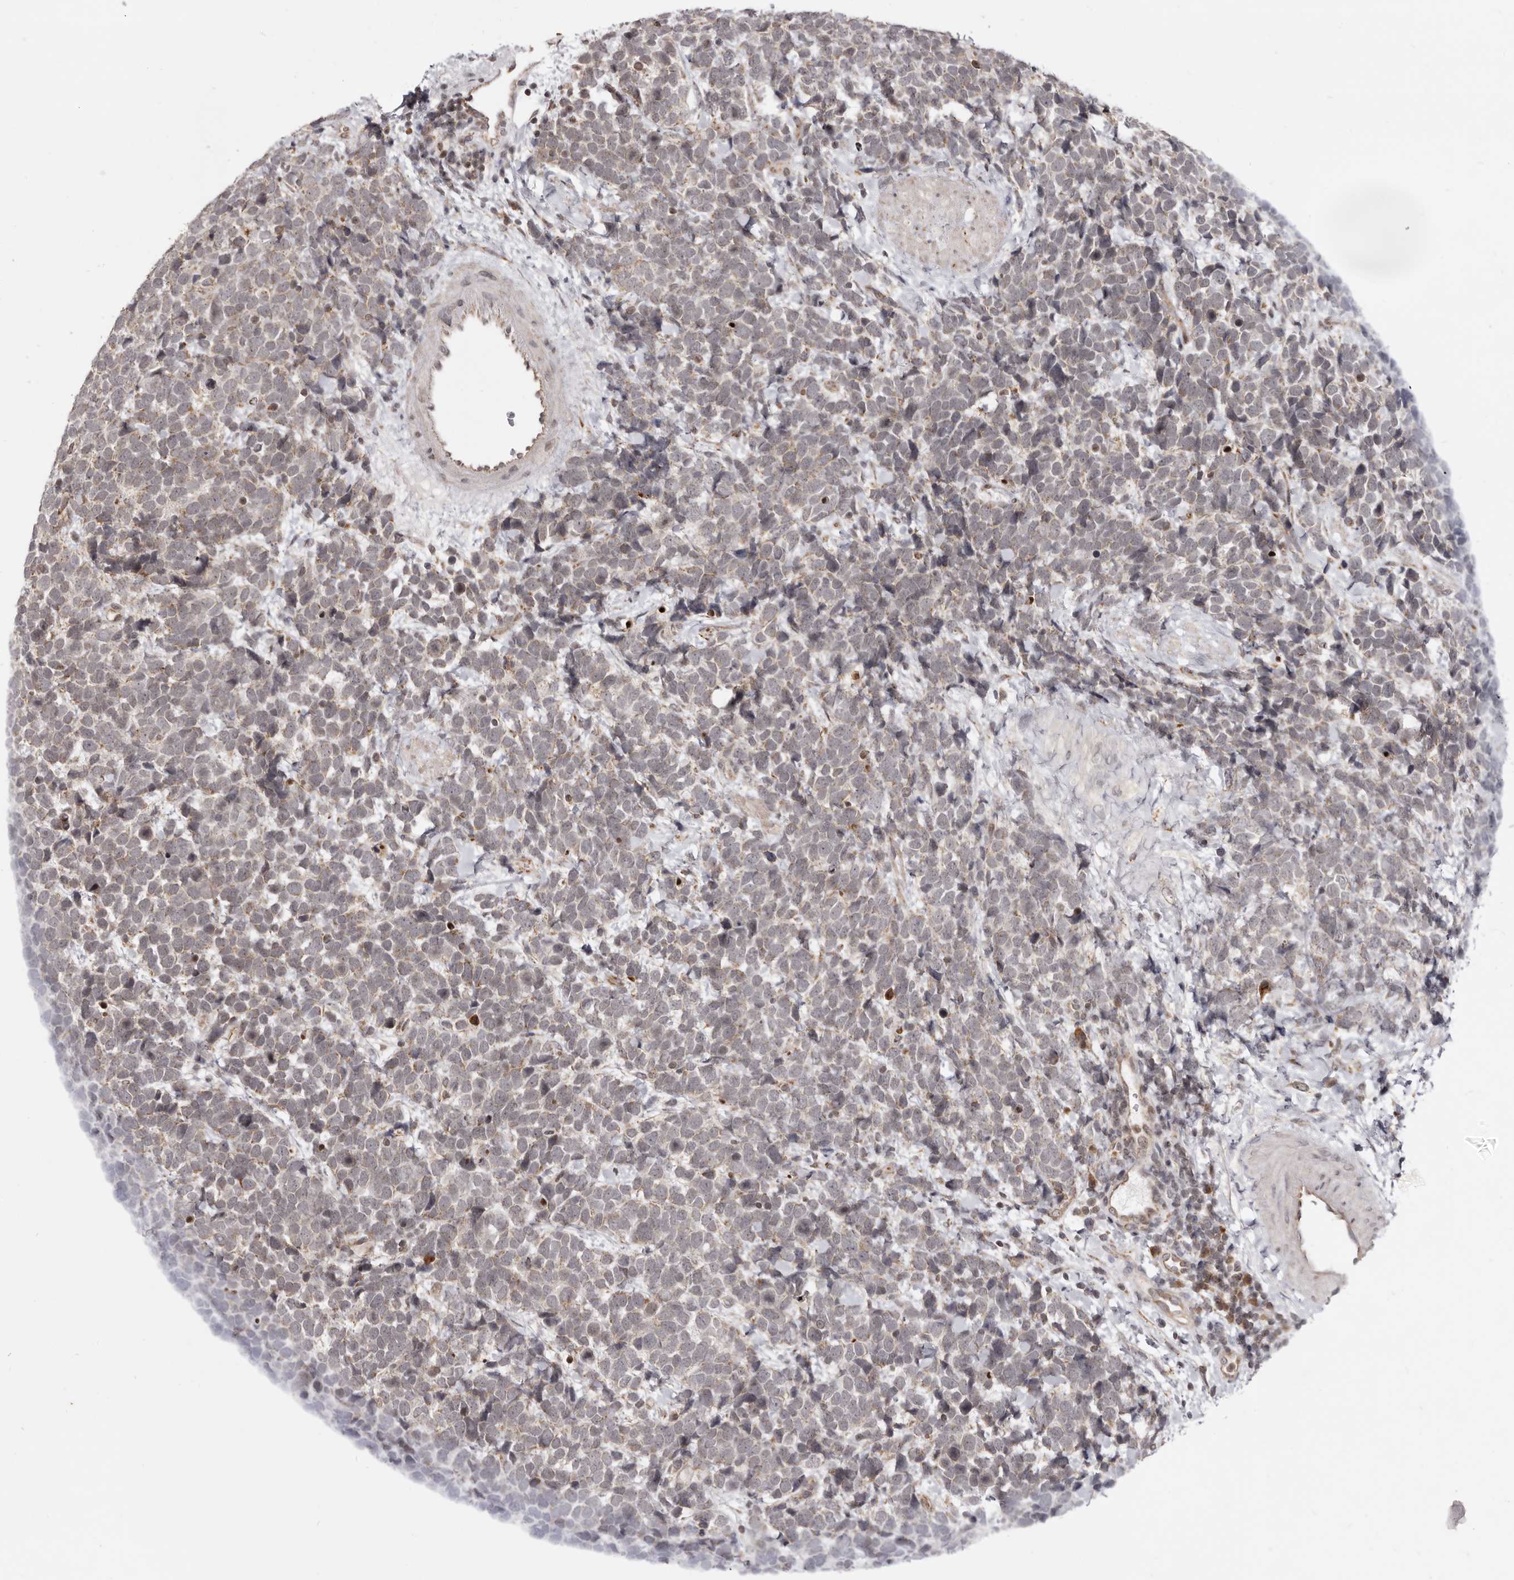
{"staining": {"intensity": "weak", "quantity": "<25%", "location": "cytoplasmic/membranous"}, "tissue": "urothelial cancer", "cell_type": "Tumor cells", "image_type": "cancer", "snomed": [{"axis": "morphology", "description": "Urothelial carcinoma, High grade"}, {"axis": "topography", "description": "Urinary bladder"}], "caption": "Human urothelial carcinoma (high-grade) stained for a protein using IHC shows no positivity in tumor cells.", "gene": "THUMPD1", "patient": {"sex": "female", "age": 82}}